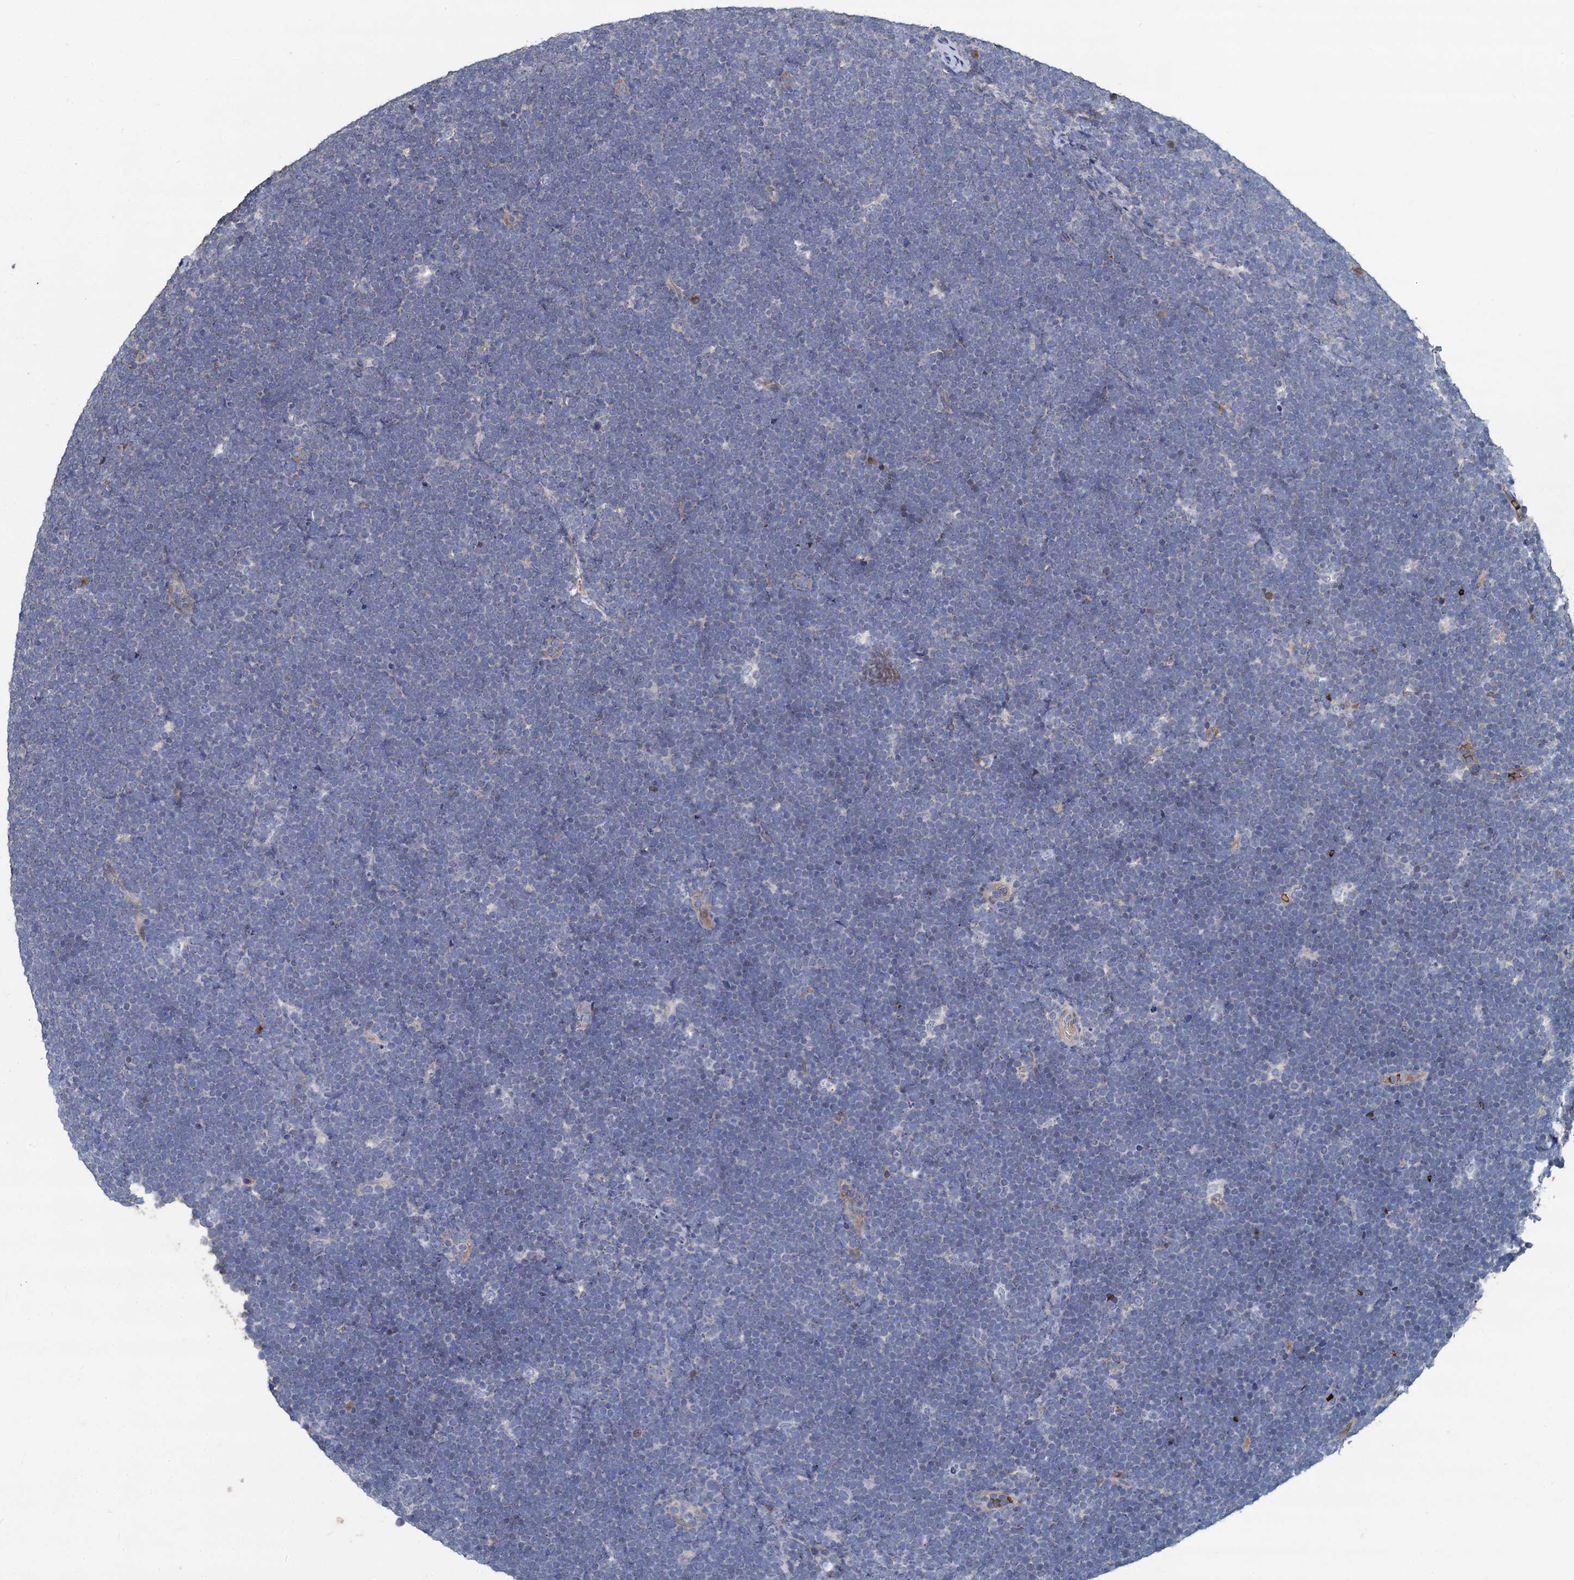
{"staining": {"intensity": "negative", "quantity": "none", "location": "none"}, "tissue": "lymphoma", "cell_type": "Tumor cells", "image_type": "cancer", "snomed": [{"axis": "morphology", "description": "Malignant lymphoma, non-Hodgkin's type, High grade"}, {"axis": "topography", "description": "Lymph node"}], "caption": "Protein analysis of malignant lymphoma, non-Hodgkin's type (high-grade) shows no significant positivity in tumor cells.", "gene": "TCTN2", "patient": {"sex": "male", "age": 13}}